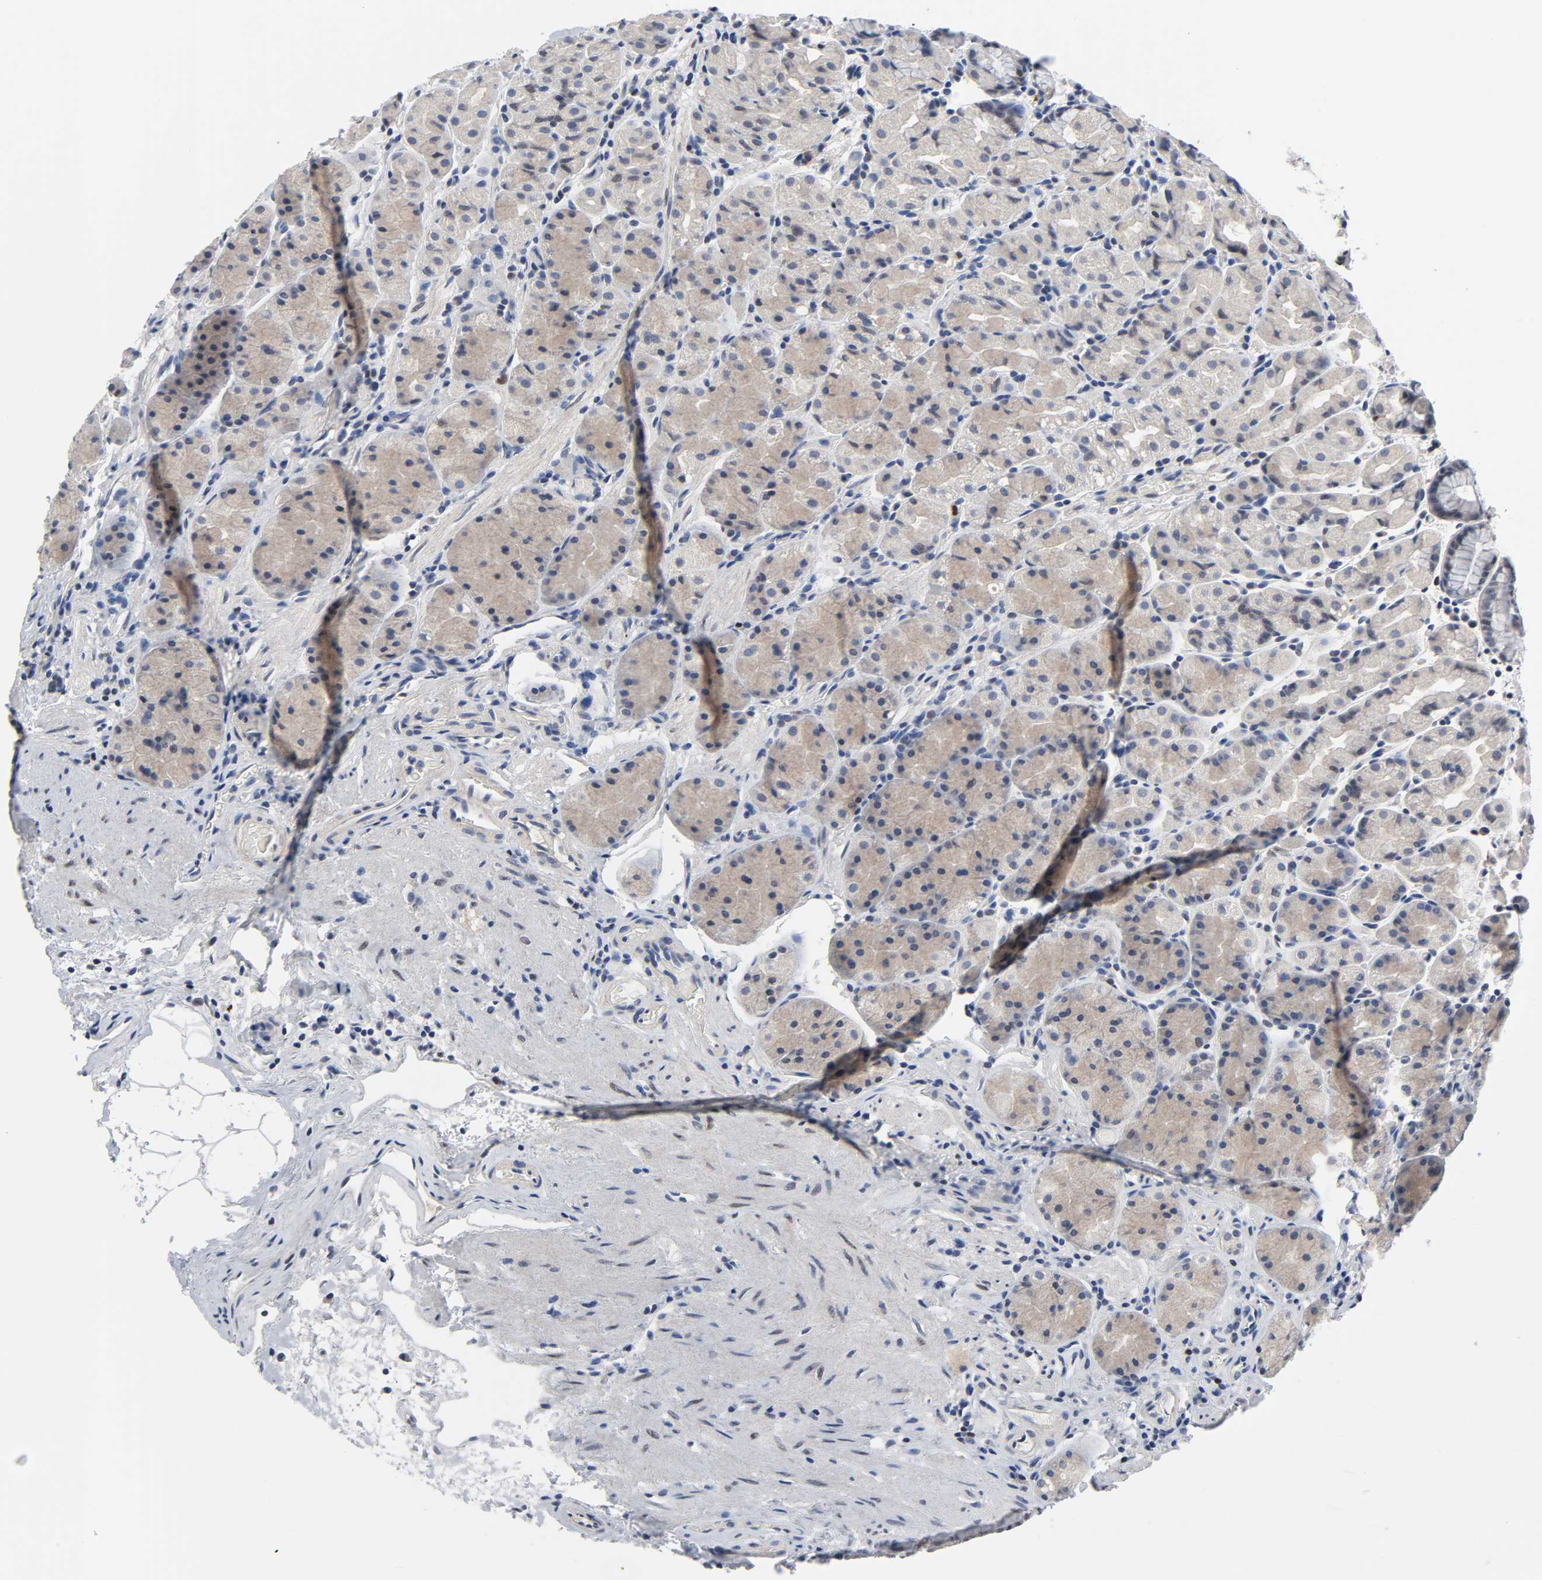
{"staining": {"intensity": "weak", "quantity": "<25%", "location": "cytoplasmic/membranous,nuclear"}, "tissue": "stomach", "cell_type": "Glandular cells", "image_type": "normal", "snomed": [{"axis": "morphology", "description": "Normal tissue, NOS"}, {"axis": "topography", "description": "Stomach, lower"}], "caption": "IHC histopathology image of unremarkable stomach stained for a protein (brown), which demonstrates no staining in glandular cells.", "gene": "WEE1", "patient": {"sex": "male", "age": 56}}